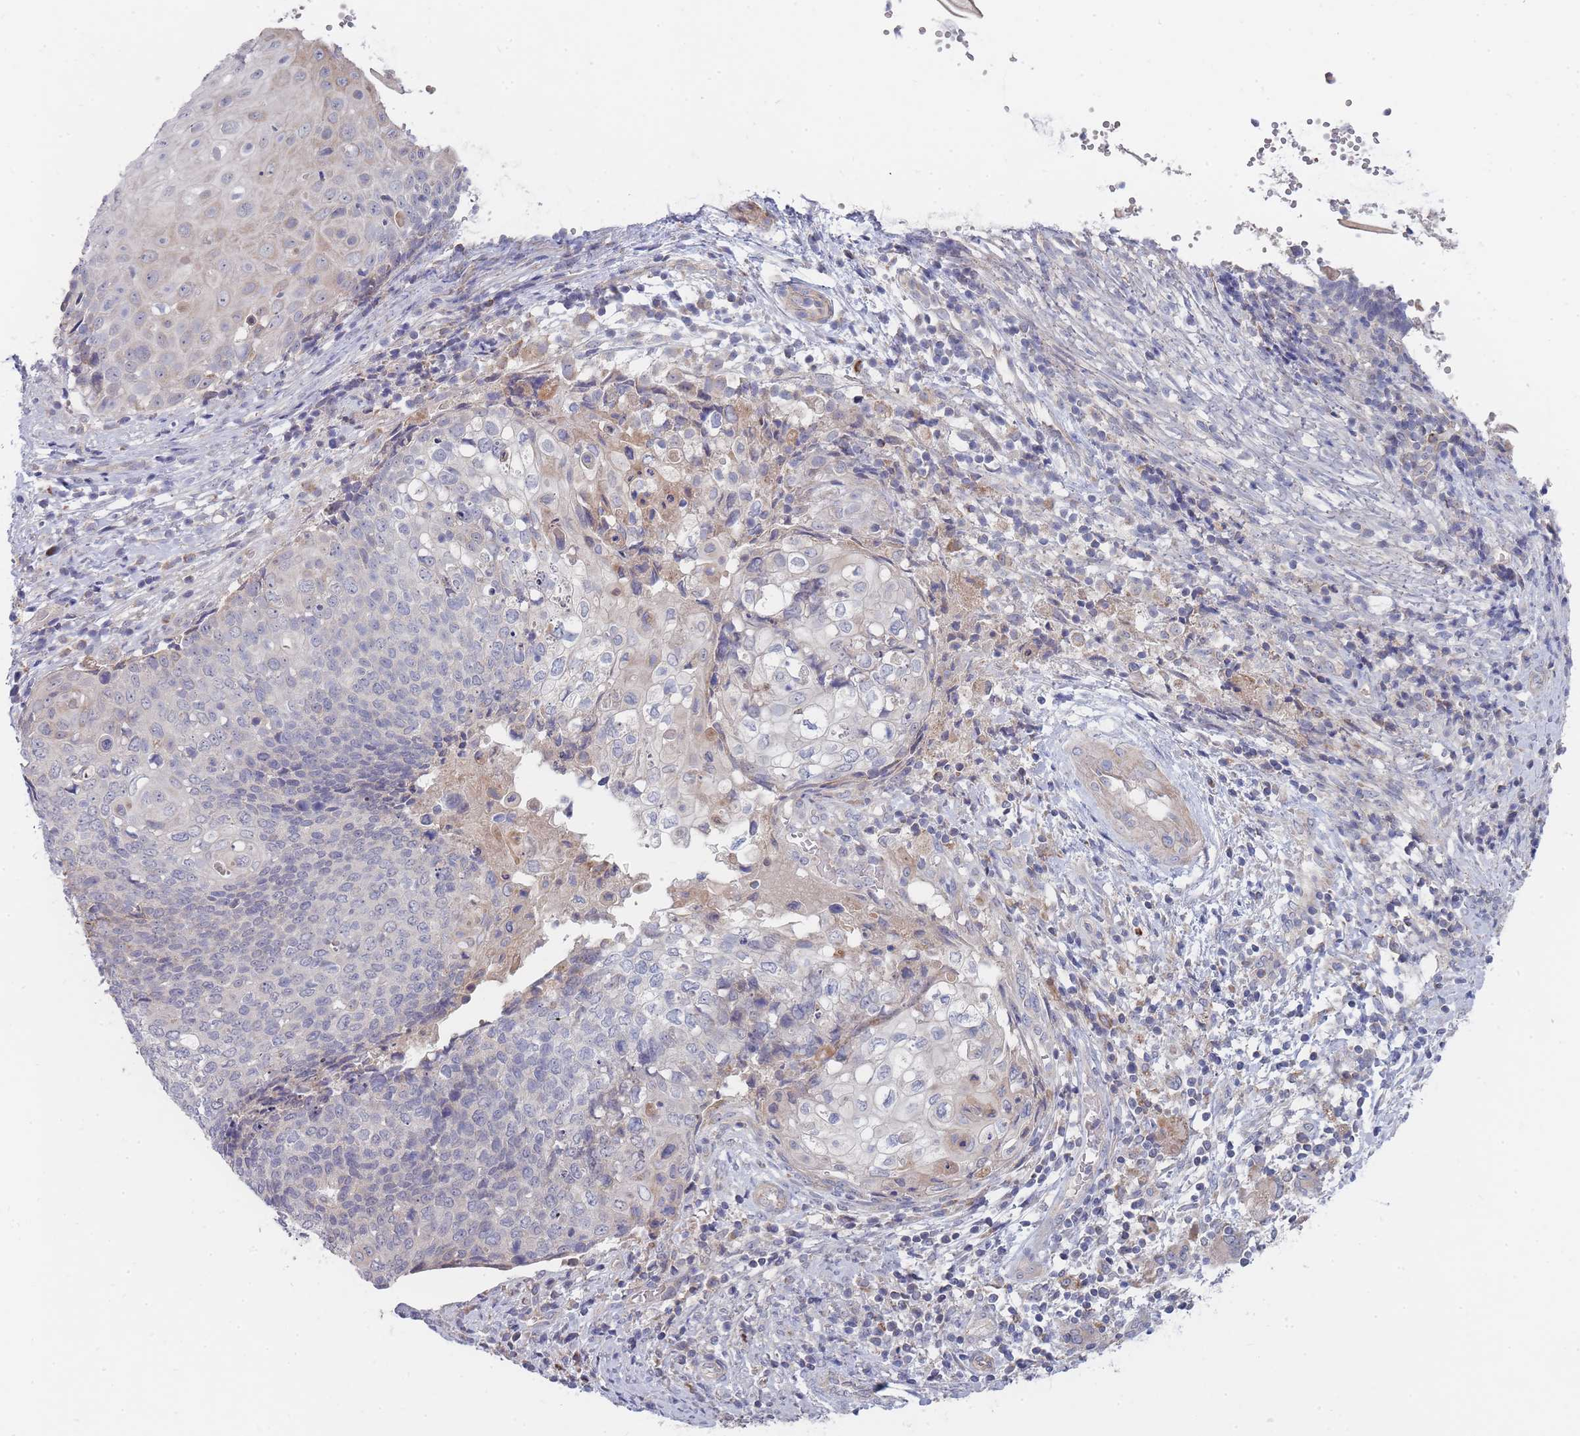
{"staining": {"intensity": "negative", "quantity": "none", "location": "none"}, "tissue": "cervical cancer", "cell_type": "Tumor cells", "image_type": "cancer", "snomed": [{"axis": "morphology", "description": "Squamous cell carcinoma, NOS"}, {"axis": "topography", "description": "Cervix"}], "caption": "There is no significant positivity in tumor cells of squamous cell carcinoma (cervical). (DAB IHC, high magnification).", "gene": "NUB1", "patient": {"sex": "female", "age": 39}}